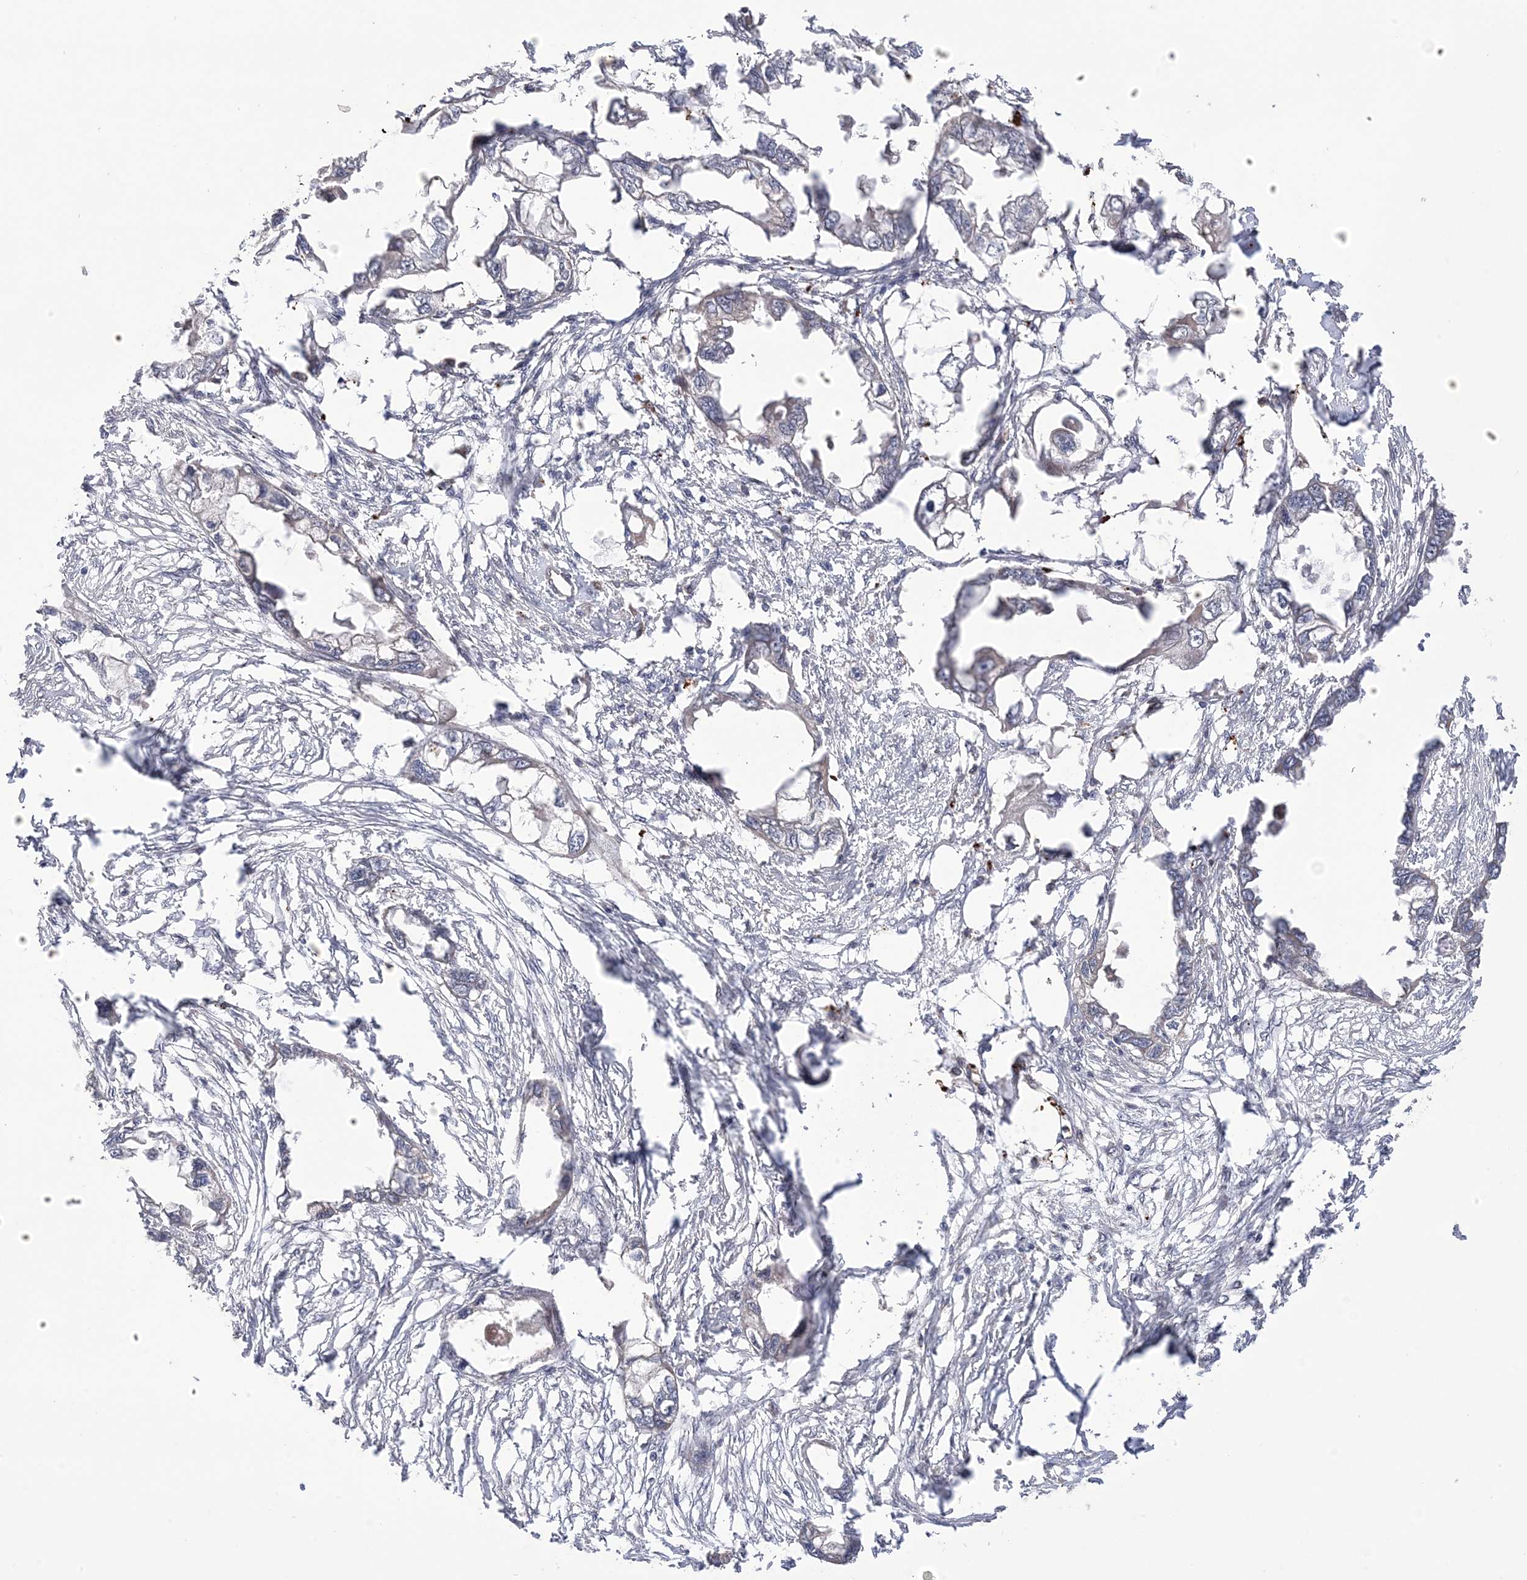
{"staining": {"intensity": "negative", "quantity": "none", "location": "none"}, "tissue": "endometrial cancer", "cell_type": "Tumor cells", "image_type": "cancer", "snomed": [{"axis": "morphology", "description": "Adenocarcinoma, NOS"}, {"axis": "morphology", "description": "Adenocarcinoma, metastatic, NOS"}, {"axis": "topography", "description": "Adipose tissue"}, {"axis": "topography", "description": "Endometrium"}], "caption": "IHC histopathology image of neoplastic tissue: endometrial cancer stained with DAB (3,3'-diaminobenzidine) displays no significant protein positivity in tumor cells. (Stains: DAB (3,3'-diaminobenzidine) immunohistochemistry with hematoxylin counter stain, Microscopy: brightfield microscopy at high magnification).", "gene": "GTPBP6", "patient": {"sex": "female", "age": 67}}